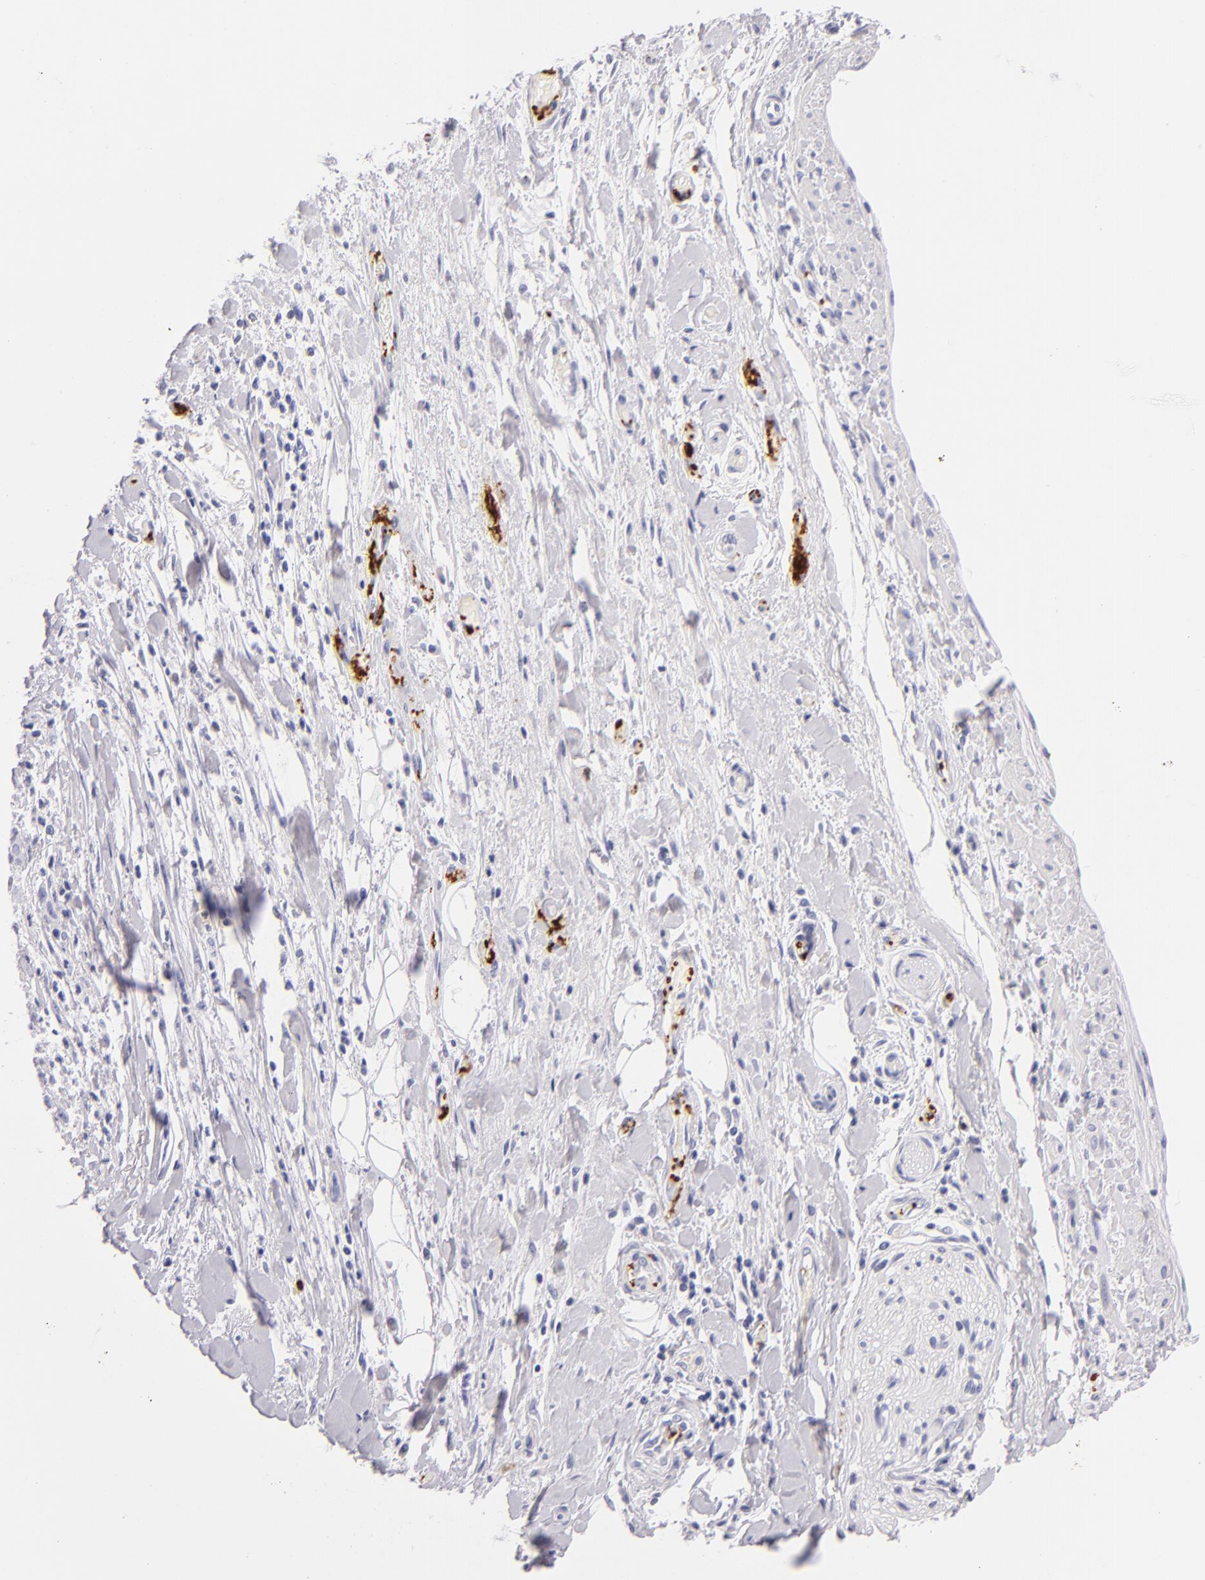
{"staining": {"intensity": "negative", "quantity": "none", "location": "none"}, "tissue": "pancreatic cancer", "cell_type": "Tumor cells", "image_type": "cancer", "snomed": [{"axis": "morphology", "description": "Adenocarcinoma, NOS"}, {"axis": "topography", "description": "Pancreas"}], "caption": "Immunohistochemistry (IHC) of human pancreatic cancer reveals no staining in tumor cells. (Stains: DAB (3,3'-diaminobenzidine) IHC with hematoxylin counter stain, Microscopy: brightfield microscopy at high magnification).", "gene": "GP1BA", "patient": {"sex": "female", "age": 52}}